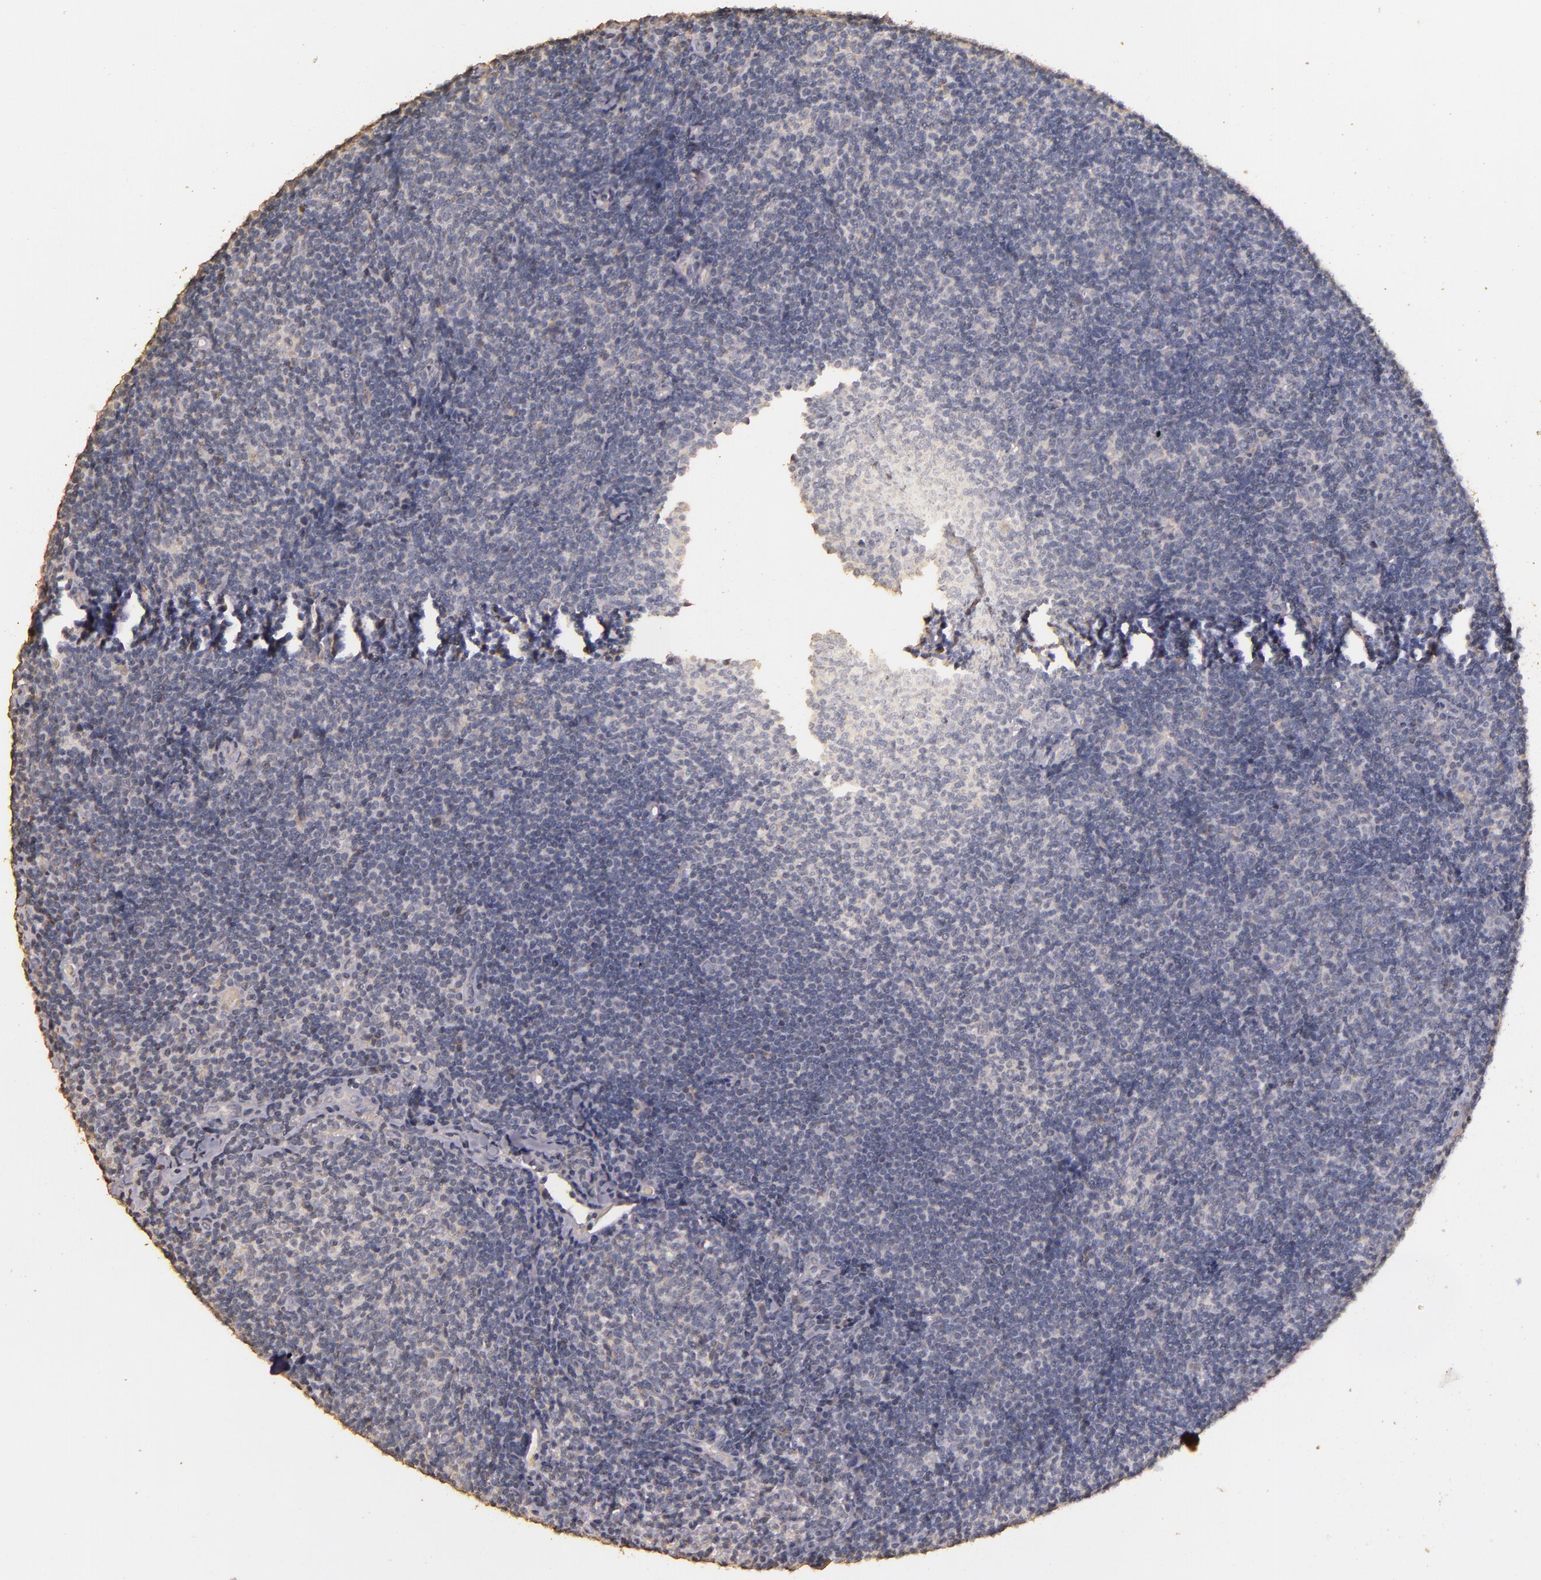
{"staining": {"intensity": "negative", "quantity": "none", "location": "none"}, "tissue": "lymphoma", "cell_type": "Tumor cells", "image_type": "cancer", "snomed": [{"axis": "morphology", "description": "Malignant lymphoma, non-Hodgkin's type, Low grade"}, {"axis": "topography", "description": "Lymph node"}], "caption": "Protein analysis of low-grade malignant lymphoma, non-Hodgkin's type demonstrates no significant staining in tumor cells.", "gene": "BCL2L13", "patient": {"sex": "male", "age": 49}}